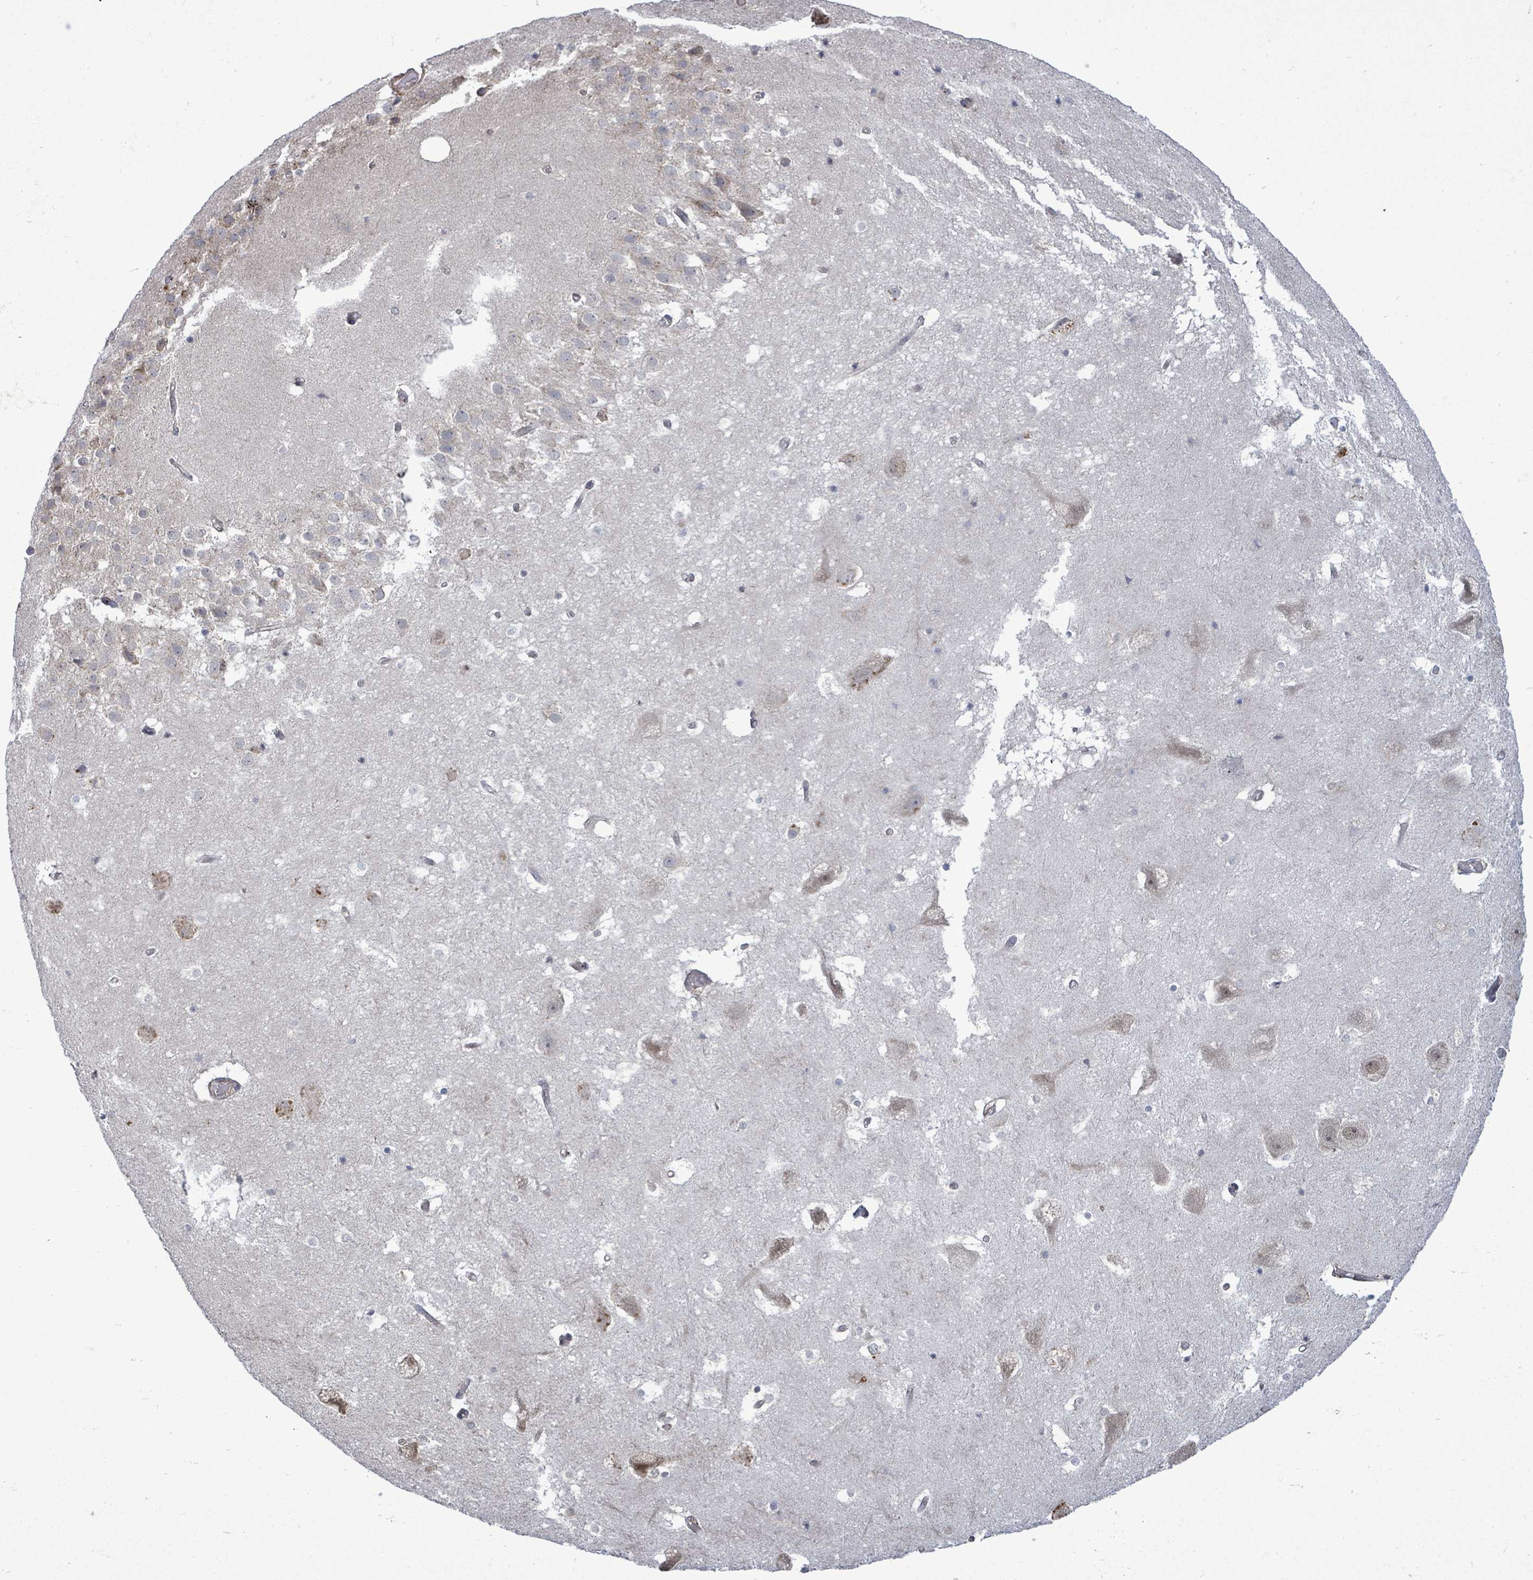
{"staining": {"intensity": "negative", "quantity": "none", "location": "none"}, "tissue": "hippocampus", "cell_type": "Glial cells", "image_type": "normal", "snomed": [{"axis": "morphology", "description": "Normal tissue, NOS"}, {"axis": "topography", "description": "Hippocampus"}], "caption": "High magnification brightfield microscopy of unremarkable hippocampus stained with DAB (3,3'-diaminobenzidine) (brown) and counterstained with hematoxylin (blue): glial cells show no significant positivity.", "gene": "PAPSS1", "patient": {"sex": "female", "age": 52}}